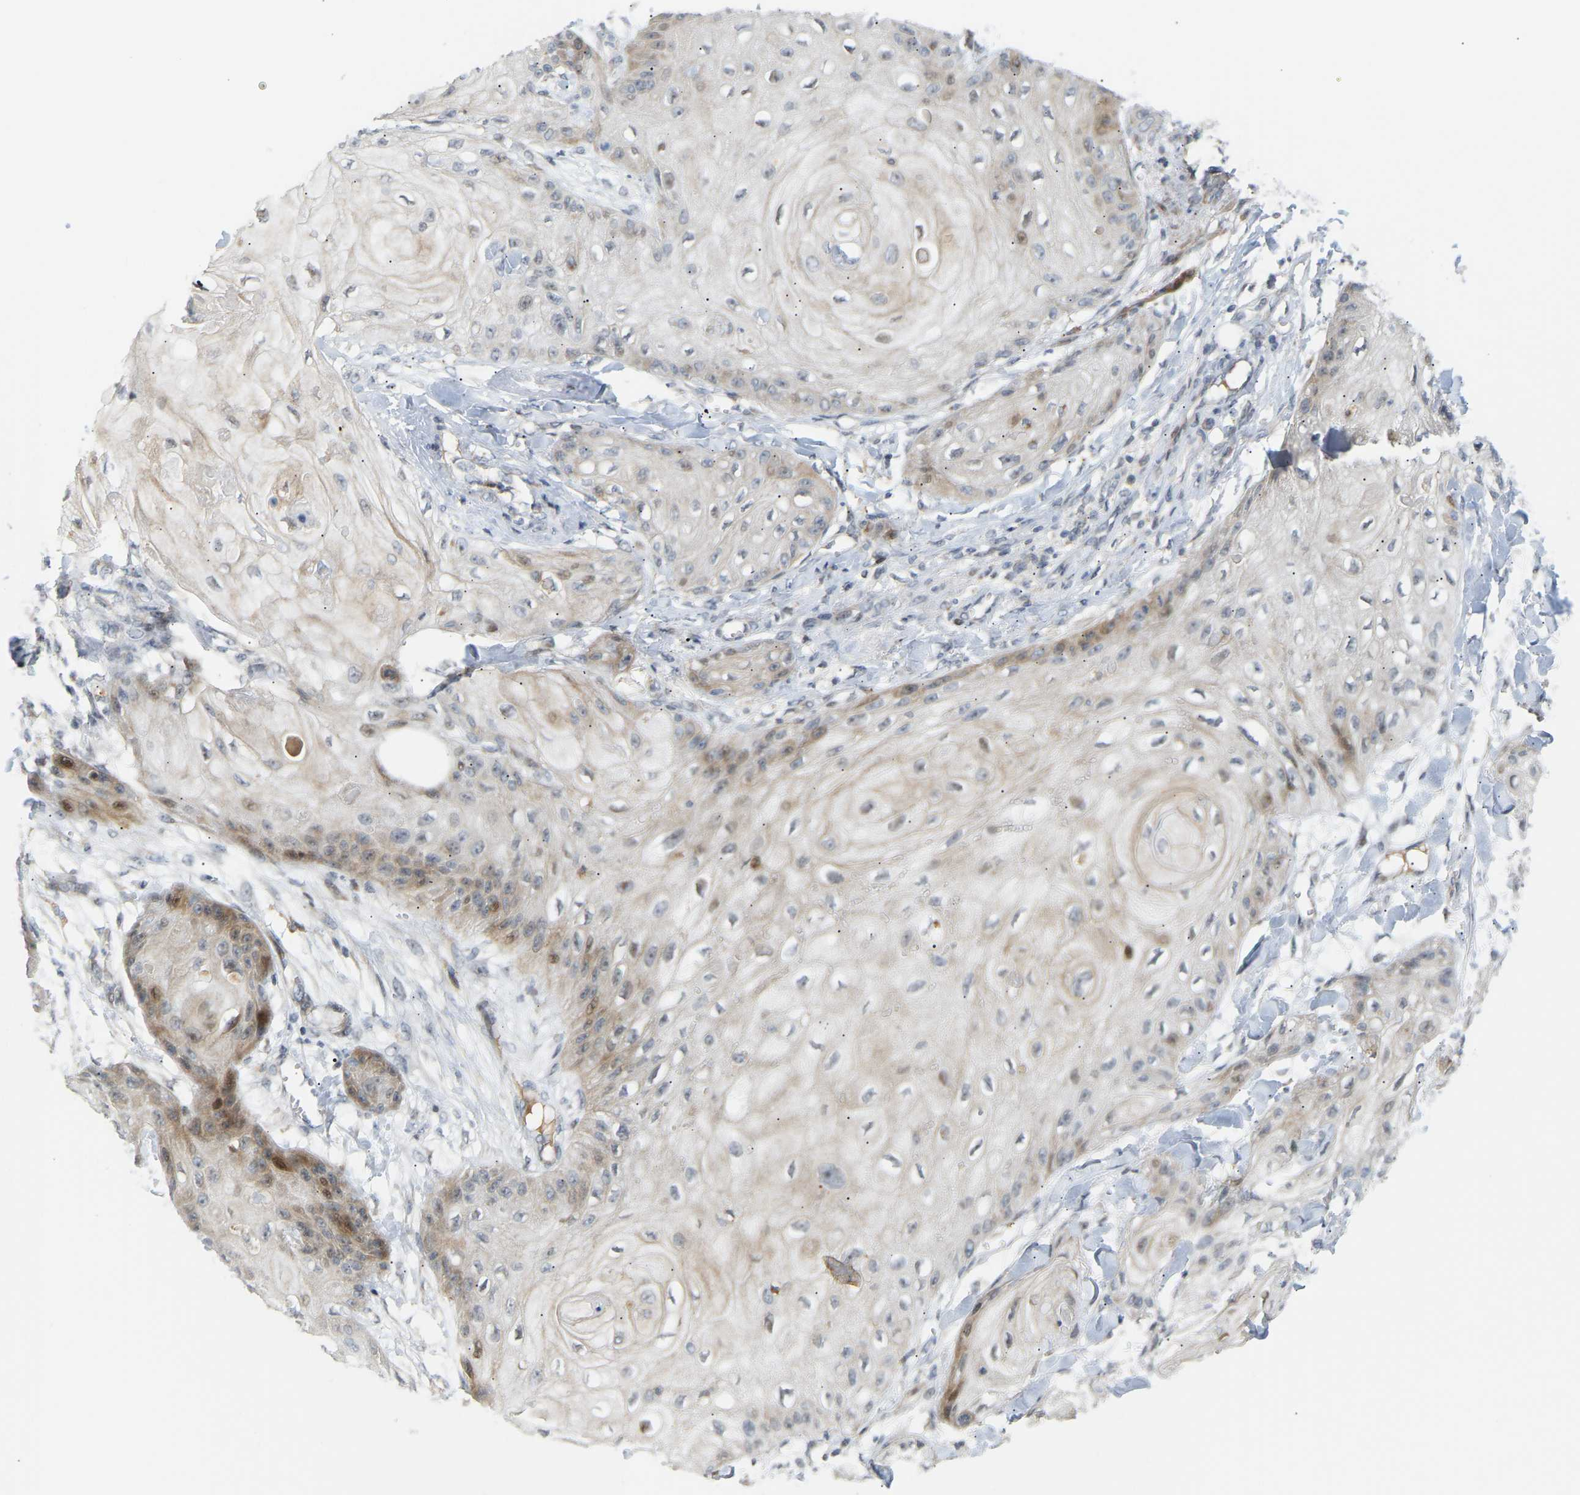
{"staining": {"intensity": "moderate", "quantity": "<25%", "location": "cytoplasmic/membranous,nuclear"}, "tissue": "skin cancer", "cell_type": "Tumor cells", "image_type": "cancer", "snomed": [{"axis": "morphology", "description": "Squamous cell carcinoma, NOS"}, {"axis": "topography", "description": "Skin"}], "caption": "A brown stain shows moderate cytoplasmic/membranous and nuclear staining of a protein in skin cancer (squamous cell carcinoma) tumor cells. The protein of interest is shown in brown color, while the nuclei are stained blue.", "gene": "POGLUT2", "patient": {"sex": "male", "age": 74}}